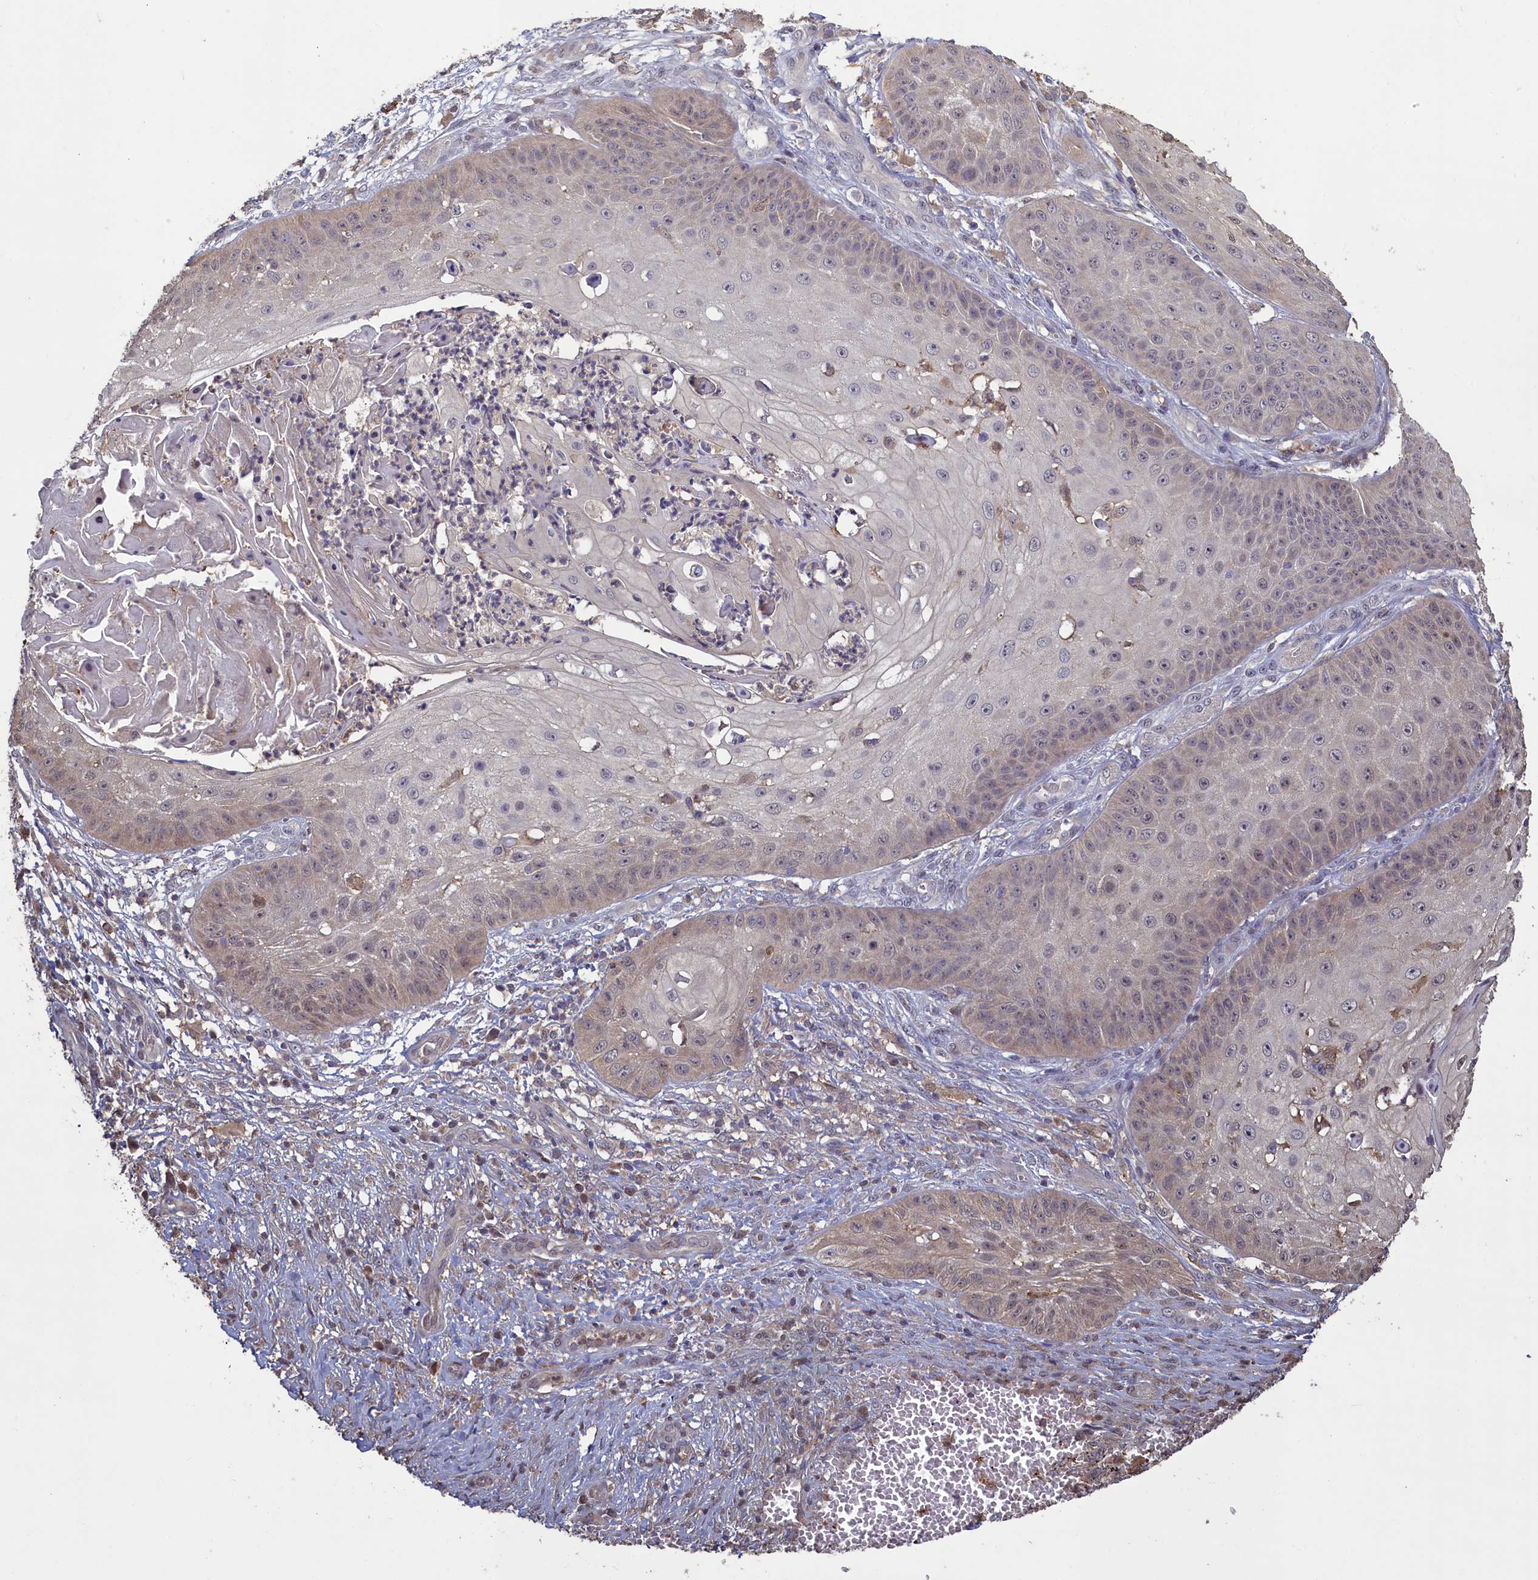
{"staining": {"intensity": "weak", "quantity": "<25%", "location": "cytoplasmic/membranous"}, "tissue": "skin cancer", "cell_type": "Tumor cells", "image_type": "cancer", "snomed": [{"axis": "morphology", "description": "Squamous cell carcinoma, NOS"}, {"axis": "topography", "description": "Skin"}], "caption": "Squamous cell carcinoma (skin) stained for a protein using immunohistochemistry displays no positivity tumor cells.", "gene": "UCHL3", "patient": {"sex": "male", "age": 70}}